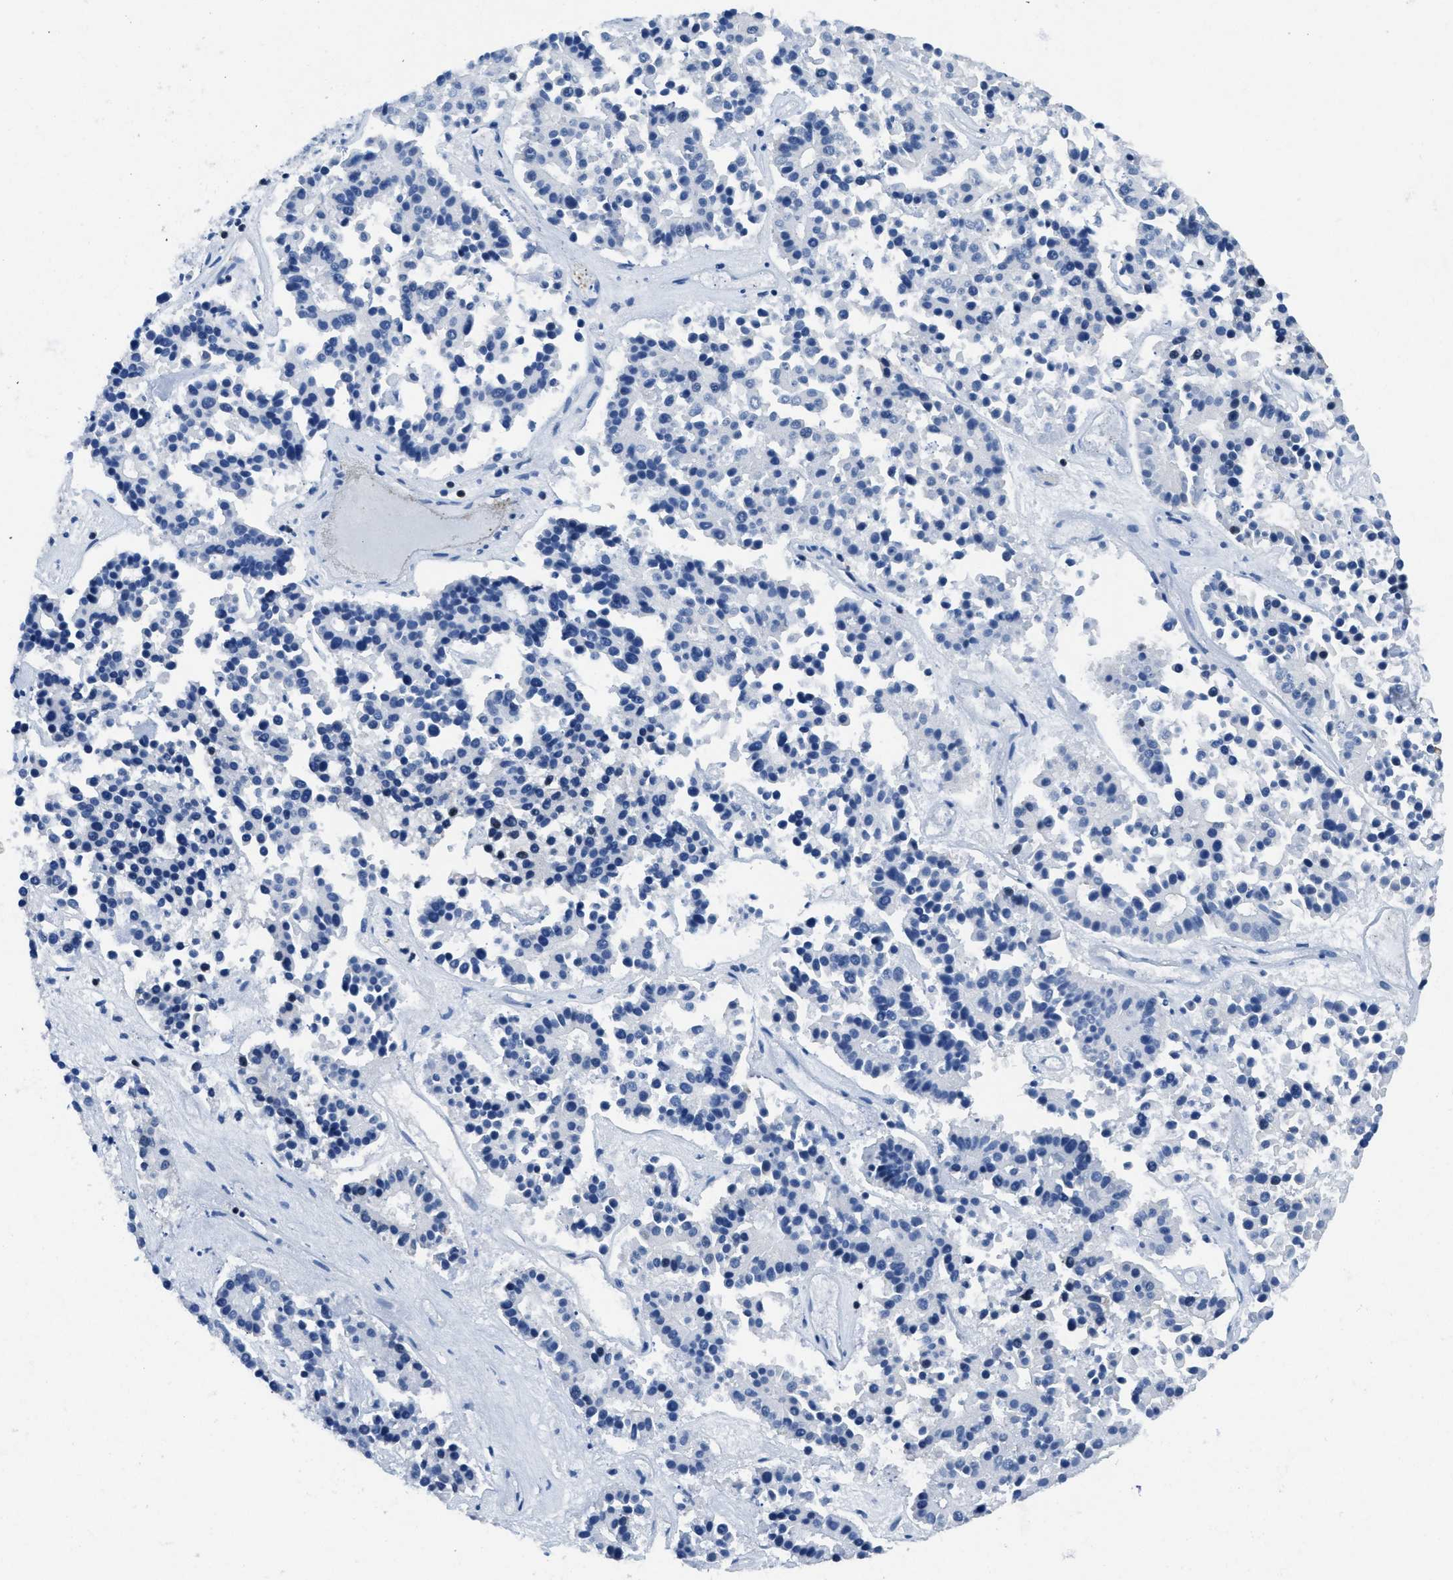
{"staining": {"intensity": "negative", "quantity": "none", "location": "none"}, "tissue": "pancreatic cancer", "cell_type": "Tumor cells", "image_type": "cancer", "snomed": [{"axis": "morphology", "description": "Adenocarcinoma, NOS"}, {"axis": "topography", "description": "Pancreas"}], "caption": "A histopathology image of pancreatic cancer stained for a protein exhibits no brown staining in tumor cells.", "gene": "ITGA3", "patient": {"sex": "male", "age": 50}}